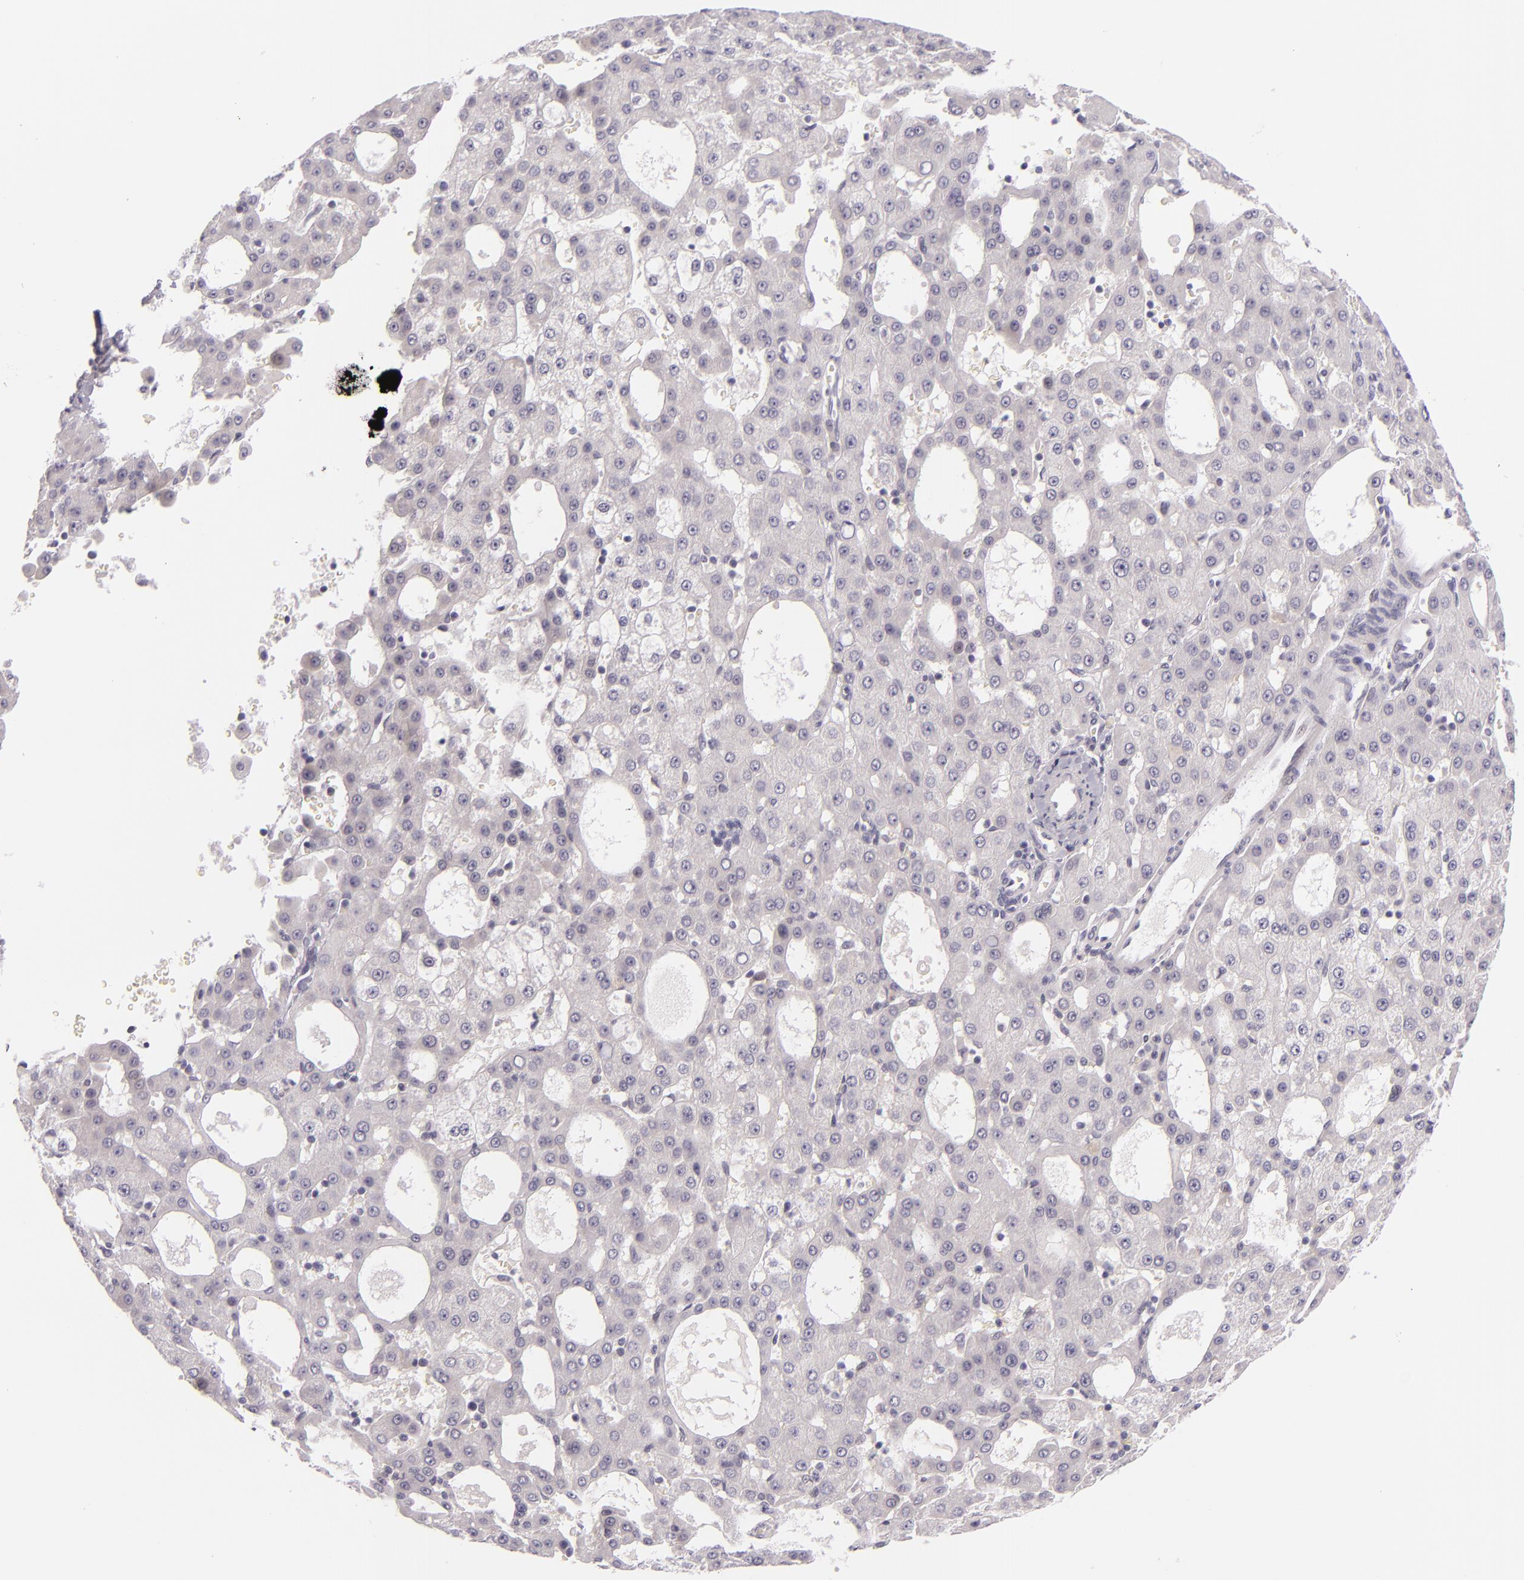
{"staining": {"intensity": "negative", "quantity": "none", "location": "none"}, "tissue": "liver cancer", "cell_type": "Tumor cells", "image_type": "cancer", "snomed": [{"axis": "morphology", "description": "Carcinoma, Hepatocellular, NOS"}, {"axis": "topography", "description": "Liver"}], "caption": "A histopathology image of liver cancer (hepatocellular carcinoma) stained for a protein exhibits no brown staining in tumor cells.", "gene": "BCL3", "patient": {"sex": "male", "age": 47}}